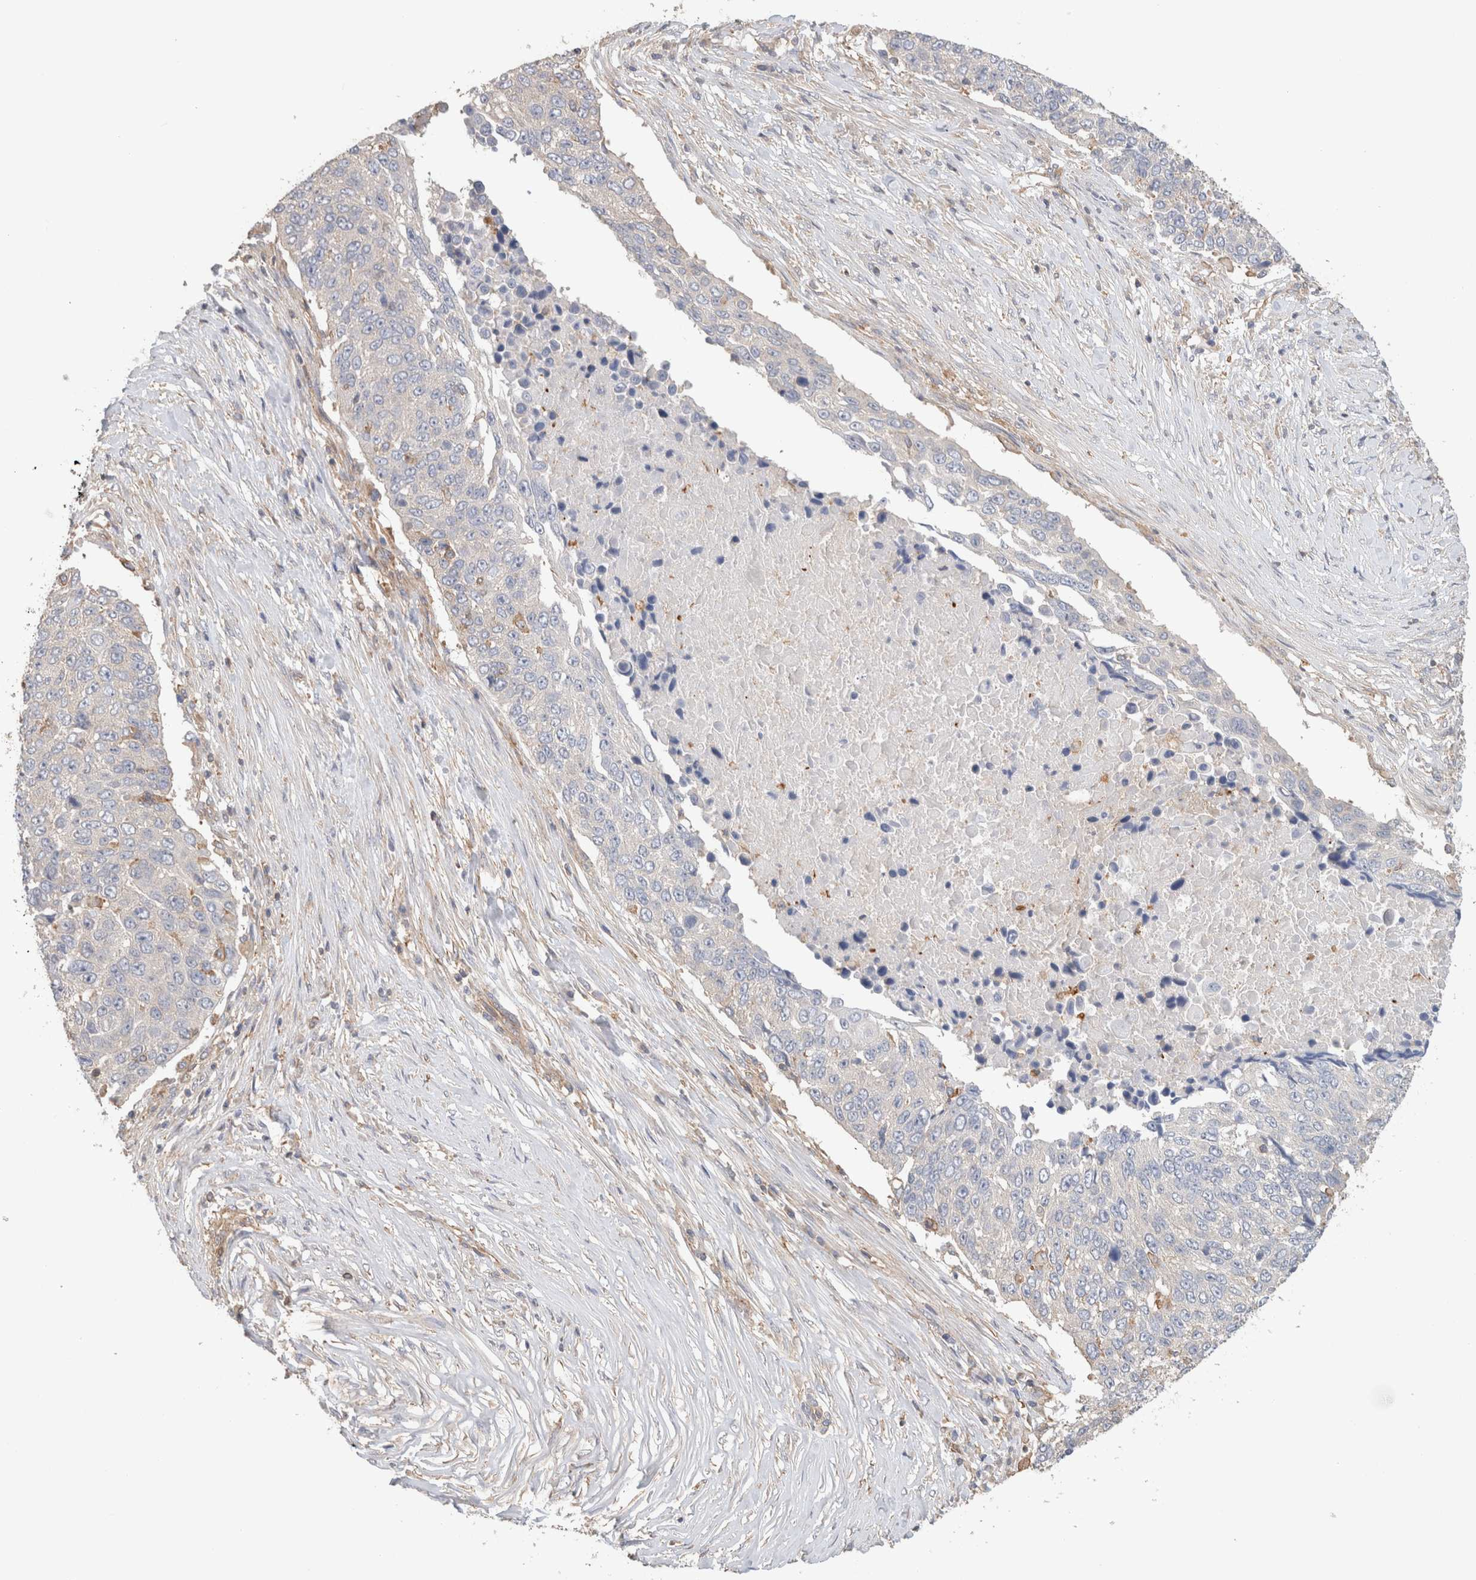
{"staining": {"intensity": "negative", "quantity": "none", "location": "none"}, "tissue": "lung cancer", "cell_type": "Tumor cells", "image_type": "cancer", "snomed": [{"axis": "morphology", "description": "Squamous cell carcinoma, NOS"}, {"axis": "topography", "description": "Lung"}], "caption": "Tumor cells show no significant protein expression in lung squamous cell carcinoma.", "gene": "CFAP418", "patient": {"sex": "male", "age": 66}}